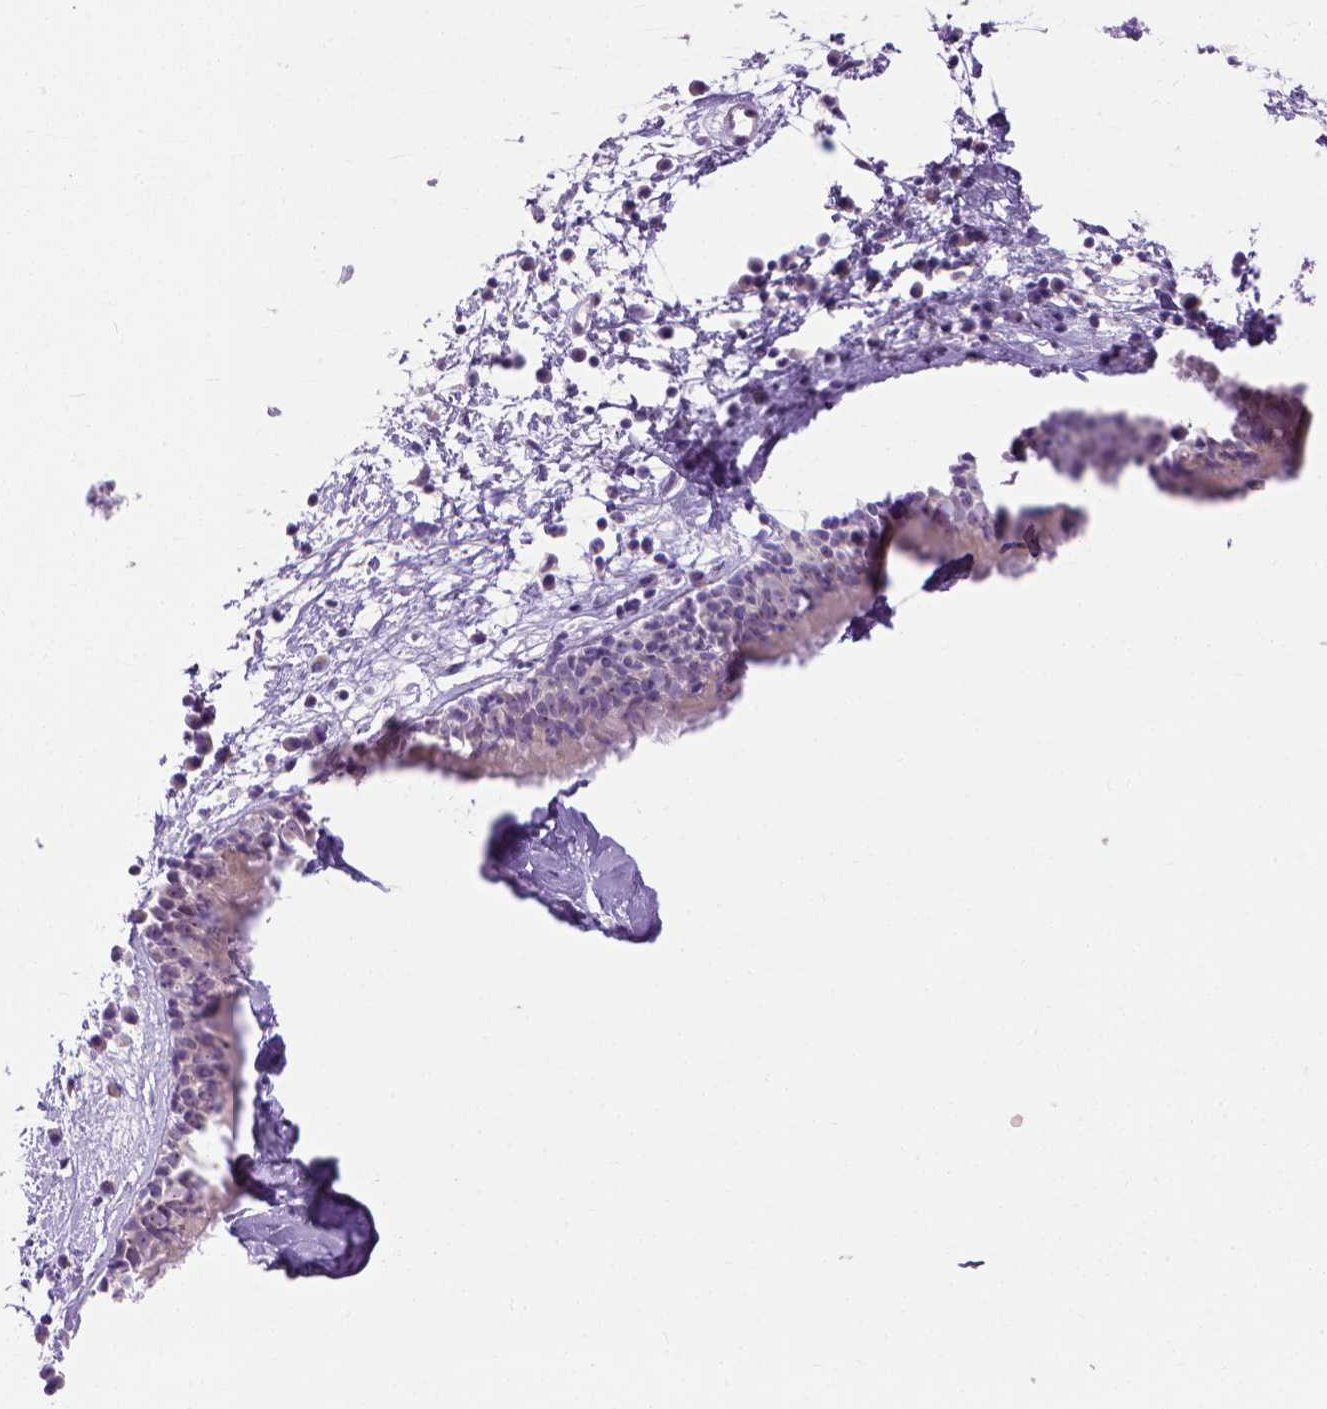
{"staining": {"intensity": "negative", "quantity": "none", "location": "none"}, "tissue": "nasopharynx", "cell_type": "Respiratory epithelial cells", "image_type": "normal", "snomed": [{"axis": "morphology", "description": "Normal tissue, NOS"}, {"axis": "topography", "description": "Nasopharynx"}], "caption": "Immunohistochemistry photomicrograph of benign nasopharynx stained for a protein (brown), which demonstrates no staining in respiratory epithelial cells. (DAB (3,3'-diaminobenzidine) IHC, high magnification).", "gene": "UTP4", "patient": {"sex": "male", "age": 24}}